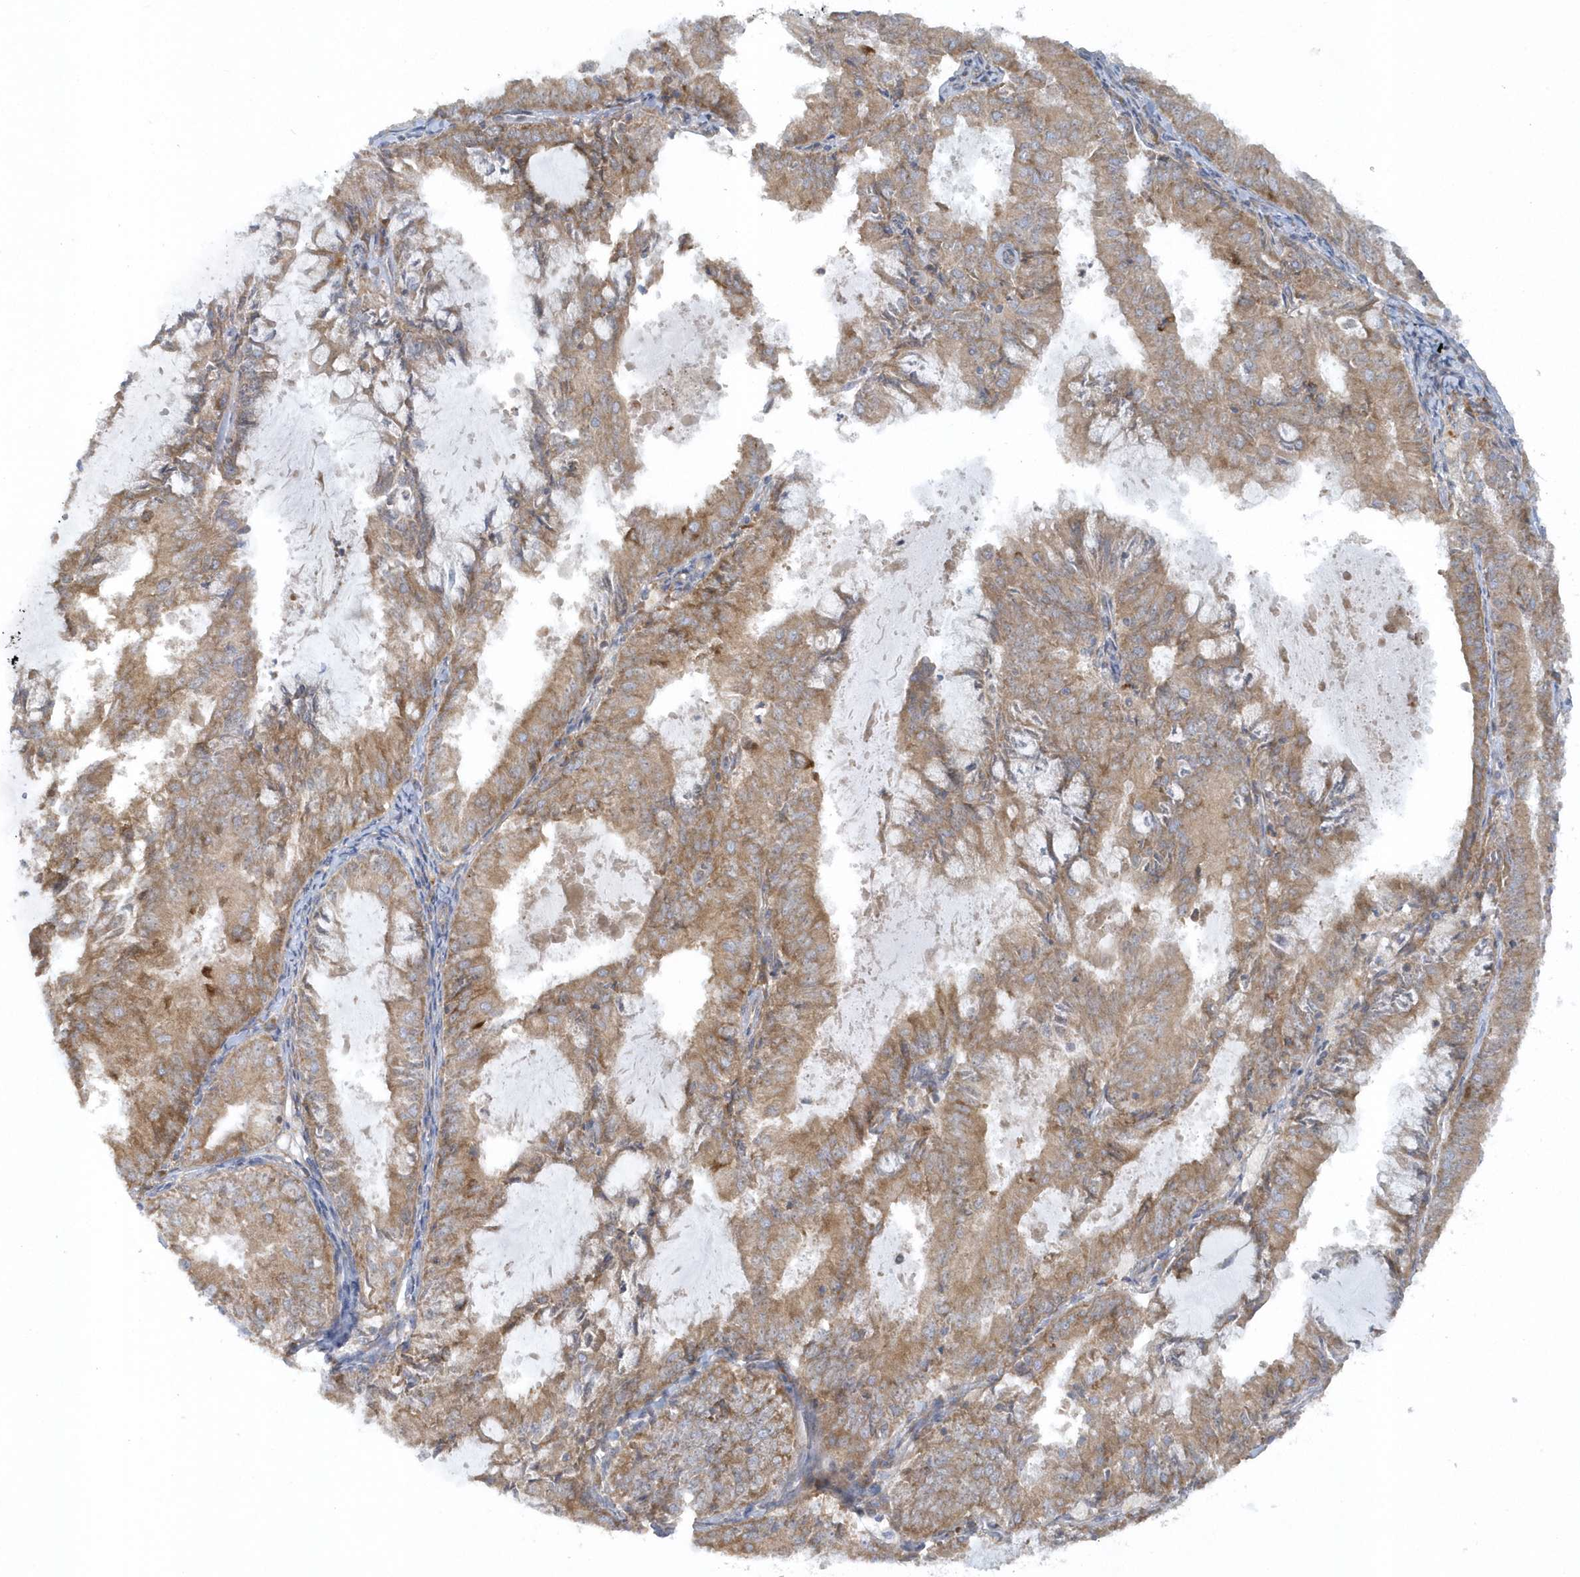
{"staining": {"intensity": "moderate", "quantity": ">75%", "location": "cytoplasmic/membranous"}, "tissue": "endometrial cancer", "cell_type": "Tumor cells", "image_type": "cancer", "snomed": [{"axis": "morphology", "description": "Adenocarcinoma, NOS"}, {"axis": "topography", "description": "Endometrium"}], "caption": "Human endometrial cancer stained for a protein (brown) displays moderate cytoplasmic/membranous positive staining in about >75% of tumor cells.", "gene": "CNOT10", "patient": {"sex": "female", "age": 57}}